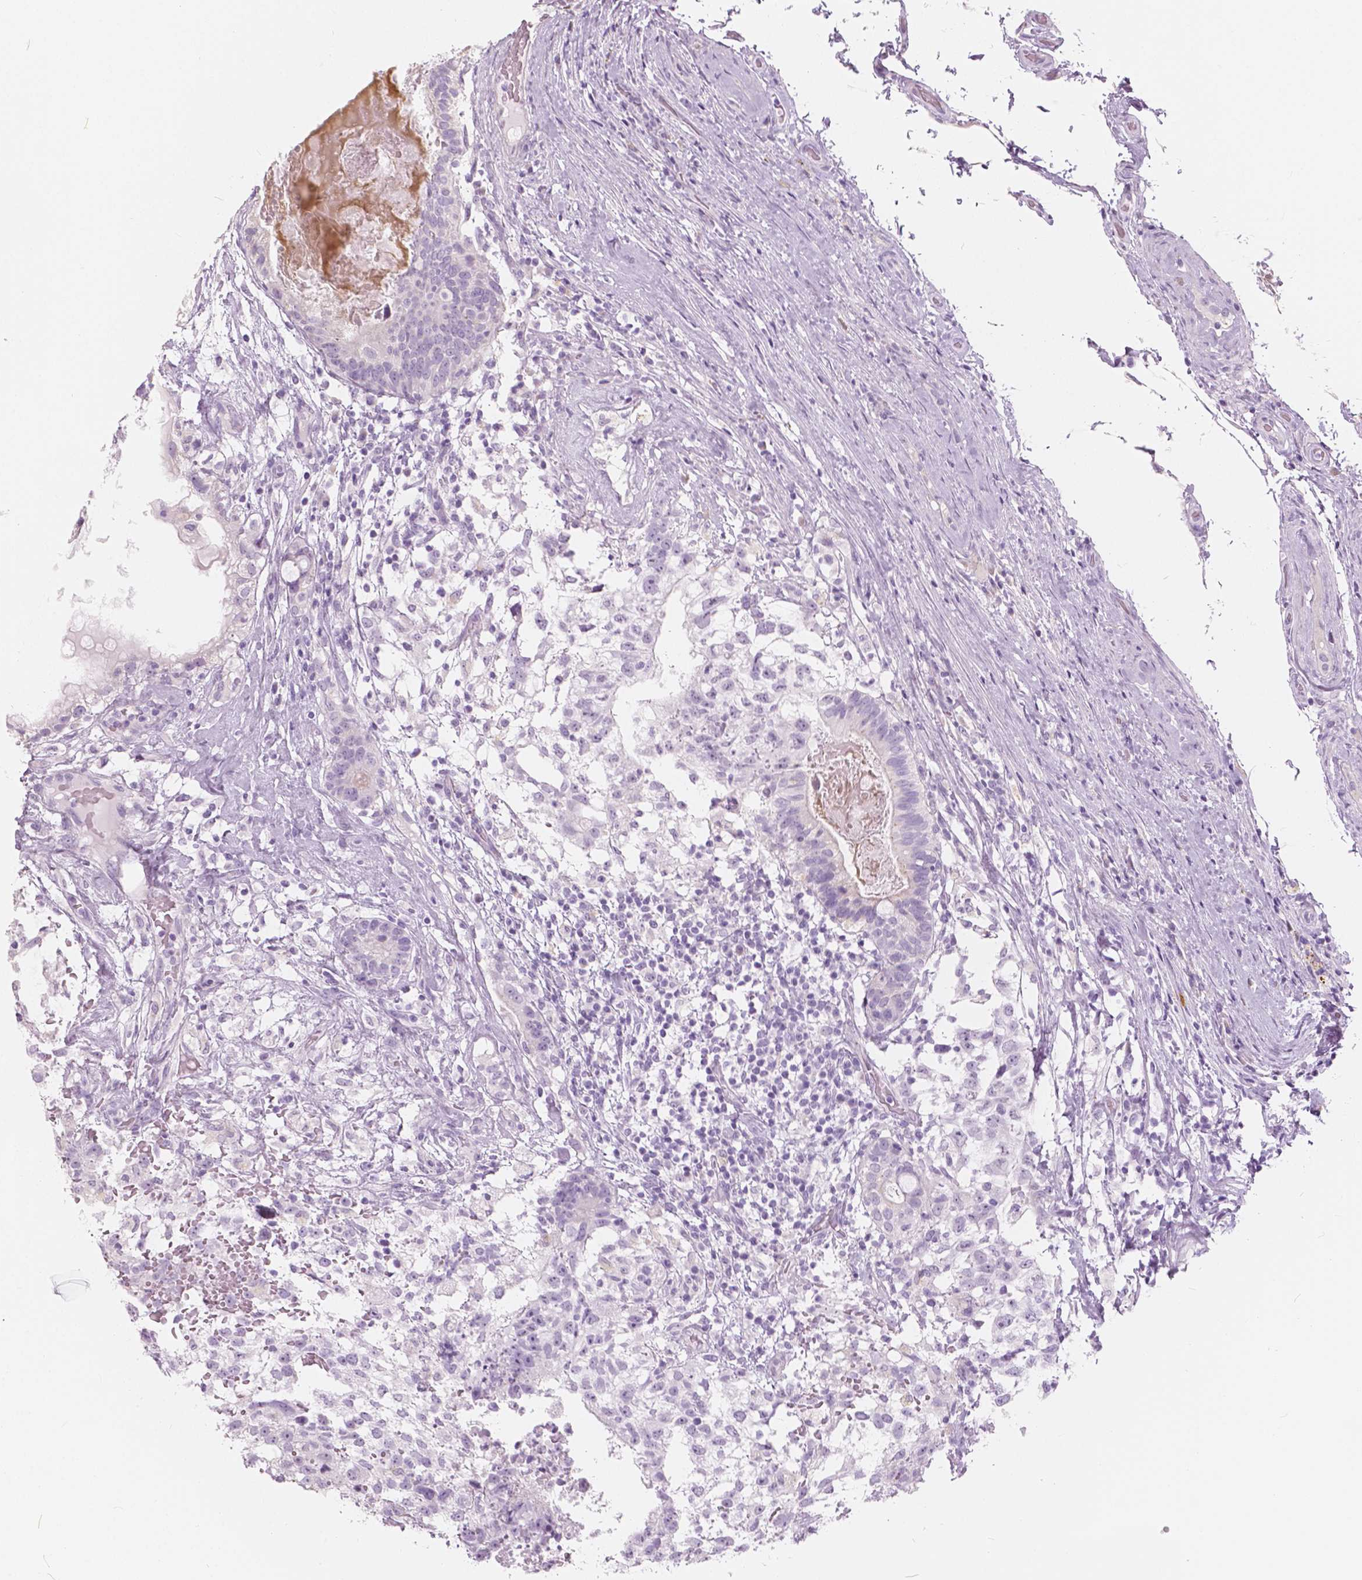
{"staining": {"intensity": "negative", "quantity": "none", "location": "none"}, "tissue": "testis cancer", "cell_type": "Tumor cells", "image_type": "cancer", "snomed": [{"axis": "morphology", "description": "Seminoma, NOS"}, {"axis": "morphology", "description": "Carcinoma, Embryonal, NOS"}, {"axis": "topography", "description": "Testis"}], "caption": "Immunohistochemical staining of testis cancer (embryonal carcinoma) exhibits no significant staining in tumor cells.", "gene": "A4GNT", "patient": {"sex": "male", "age": 41}}